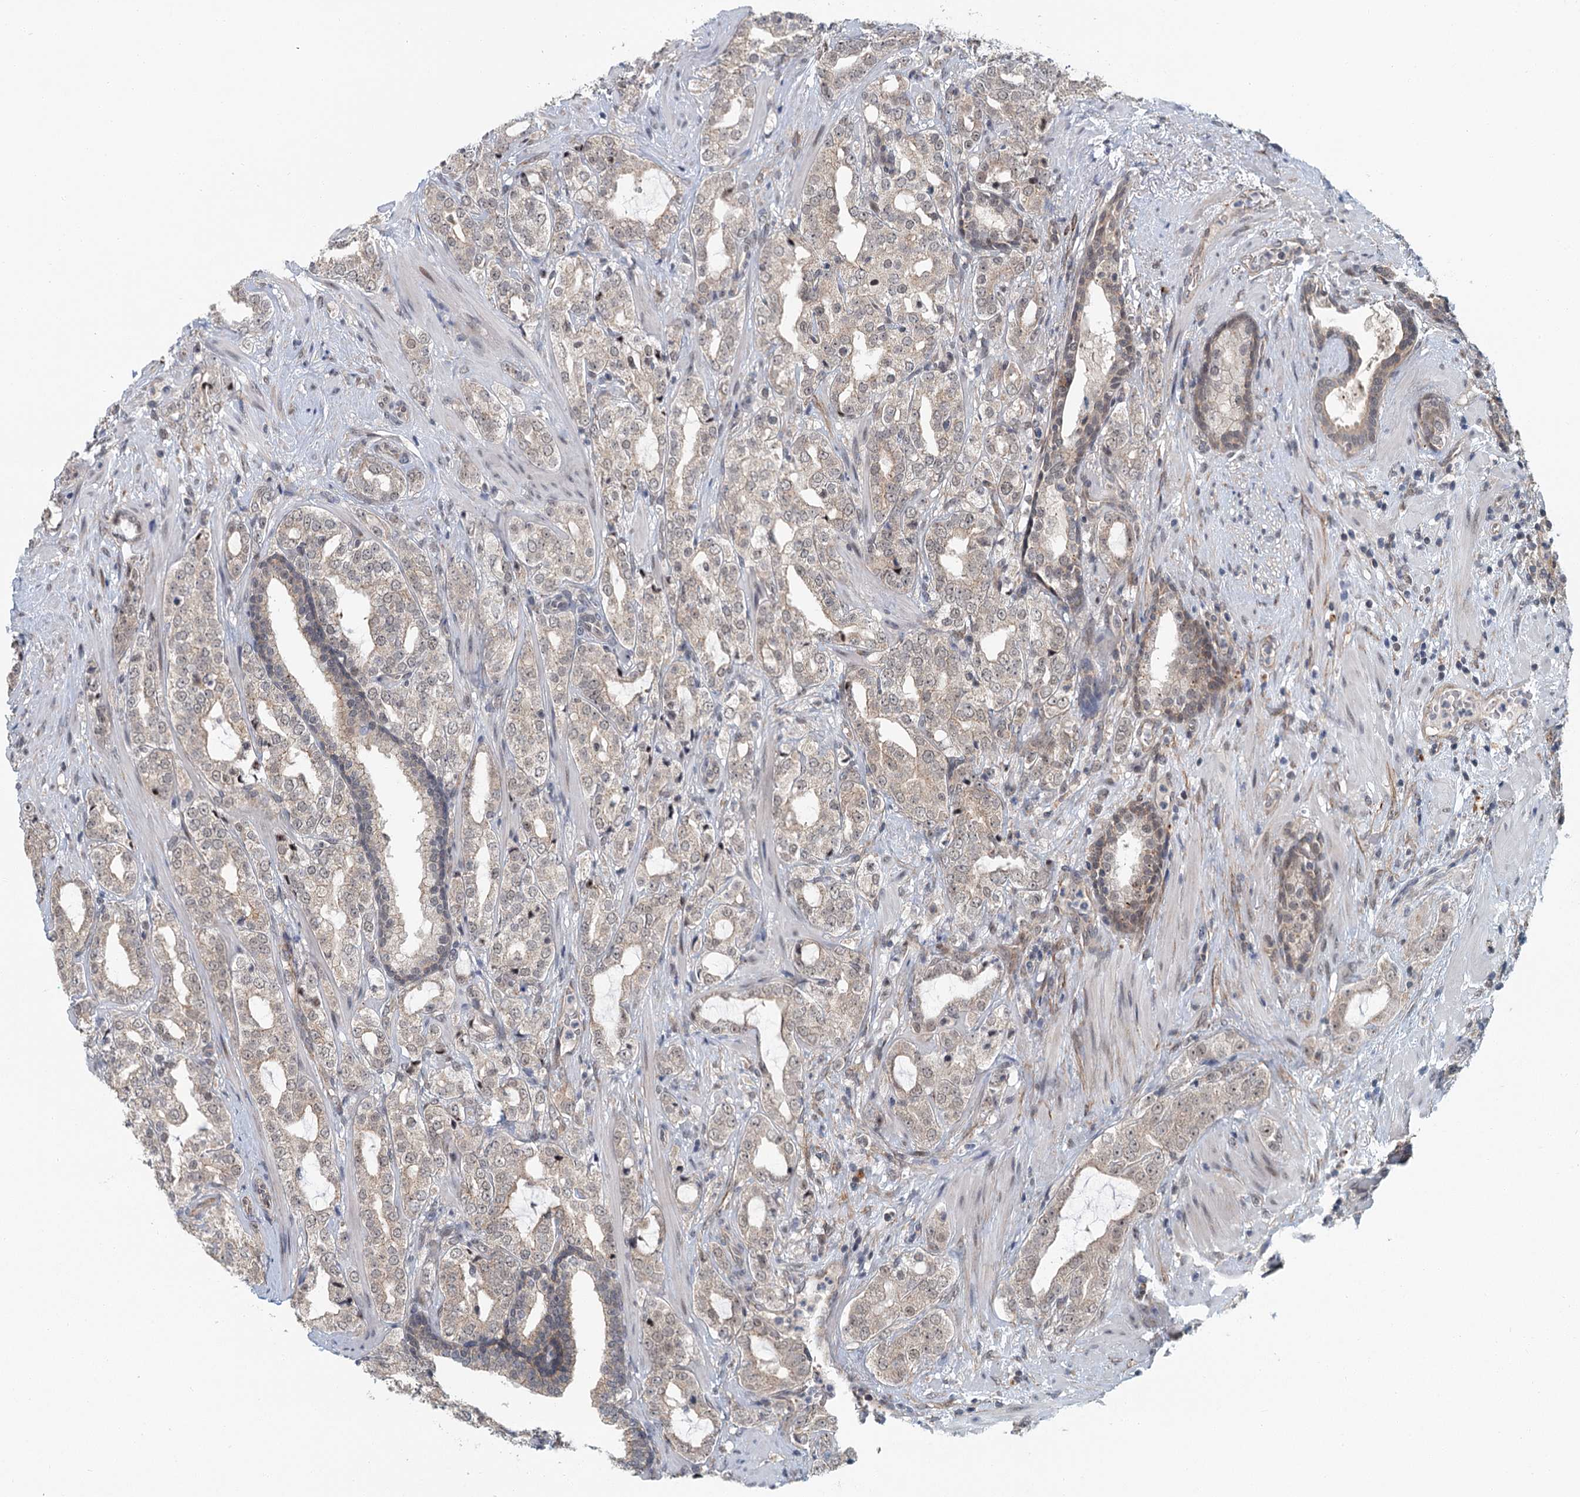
{"staining": {"intensity": "weak", "quantity": "<25%", "location": "cytoplasmic/membranous,nuclear"}, "tissue": "prostate cancer", "cell_type": "Tumor cells", "image_type": "cancer", "snomed": [{"axis": "morphology", "description": "Adenocarcinoma, High grade"}, {"axis": "topography", "description": "Prostate"}], "caption": "Tumor cells are negative for brown protein staining in prostate cancer (adenocarcinoma (high-grade)).", "gene": "TAS2R42", "patient": {"sex": "male", "age": 64}}